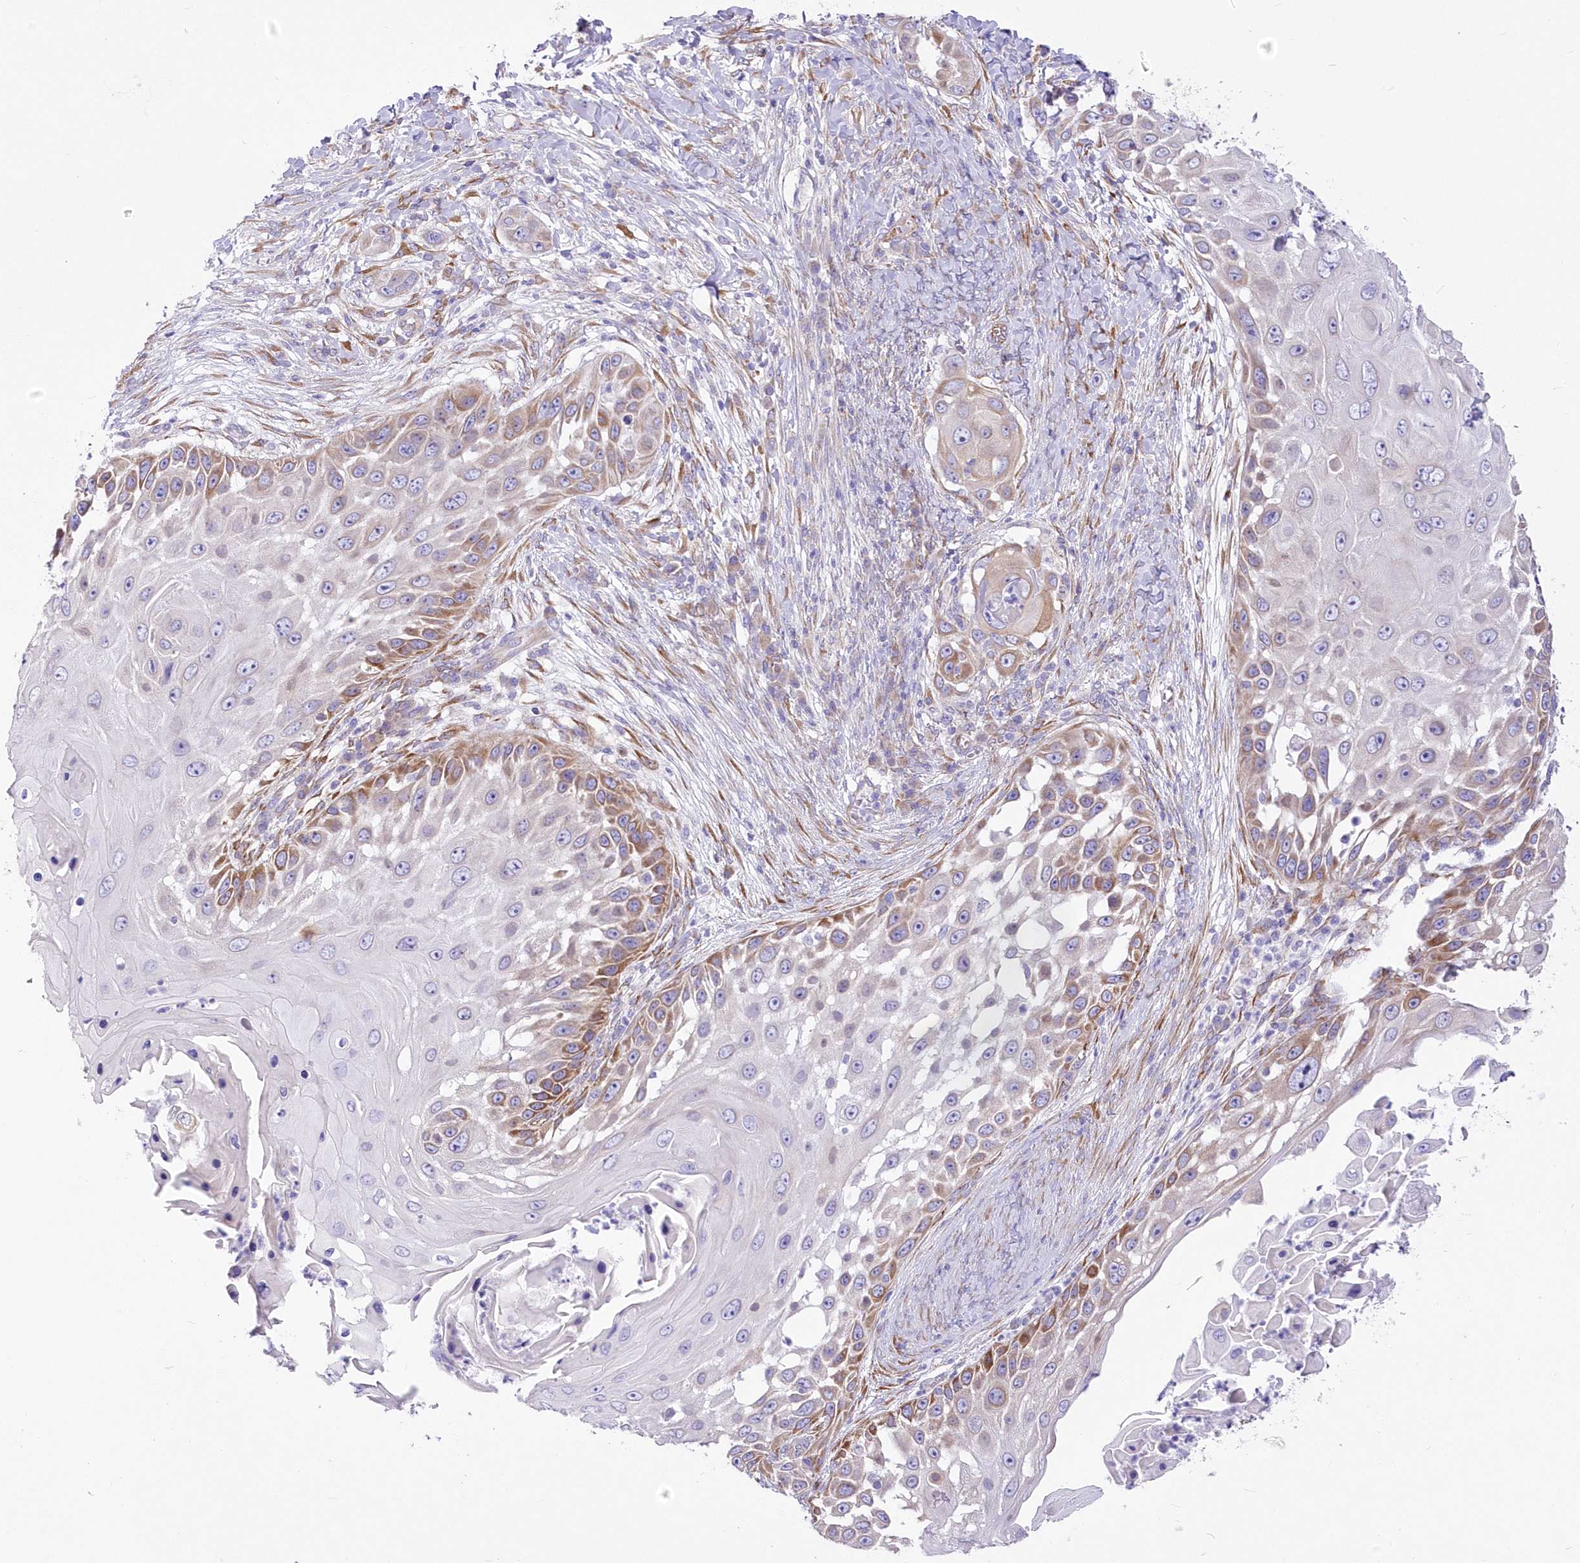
{"staining": {"intensity": "moderate", "quantity": "<25%", "location": "cytoplasmic/membranous"}, "tissue": "skin cancer", "cell_type": "Tumor cells", "image_type": "cancer", "snomed": [{"axis": "morphology", "description": "Squamous cell carcinoma, NOS"}, {"axis": "topography", "description": "Skin"}], "caption": "Protein staining shows moderate cytoplasmic/membranous expression in about <25% of tumor cells in squamous cell carcinoma (skin).", "gene": "YTHDC2", "patient": {"sex": "female", "age": 44}}